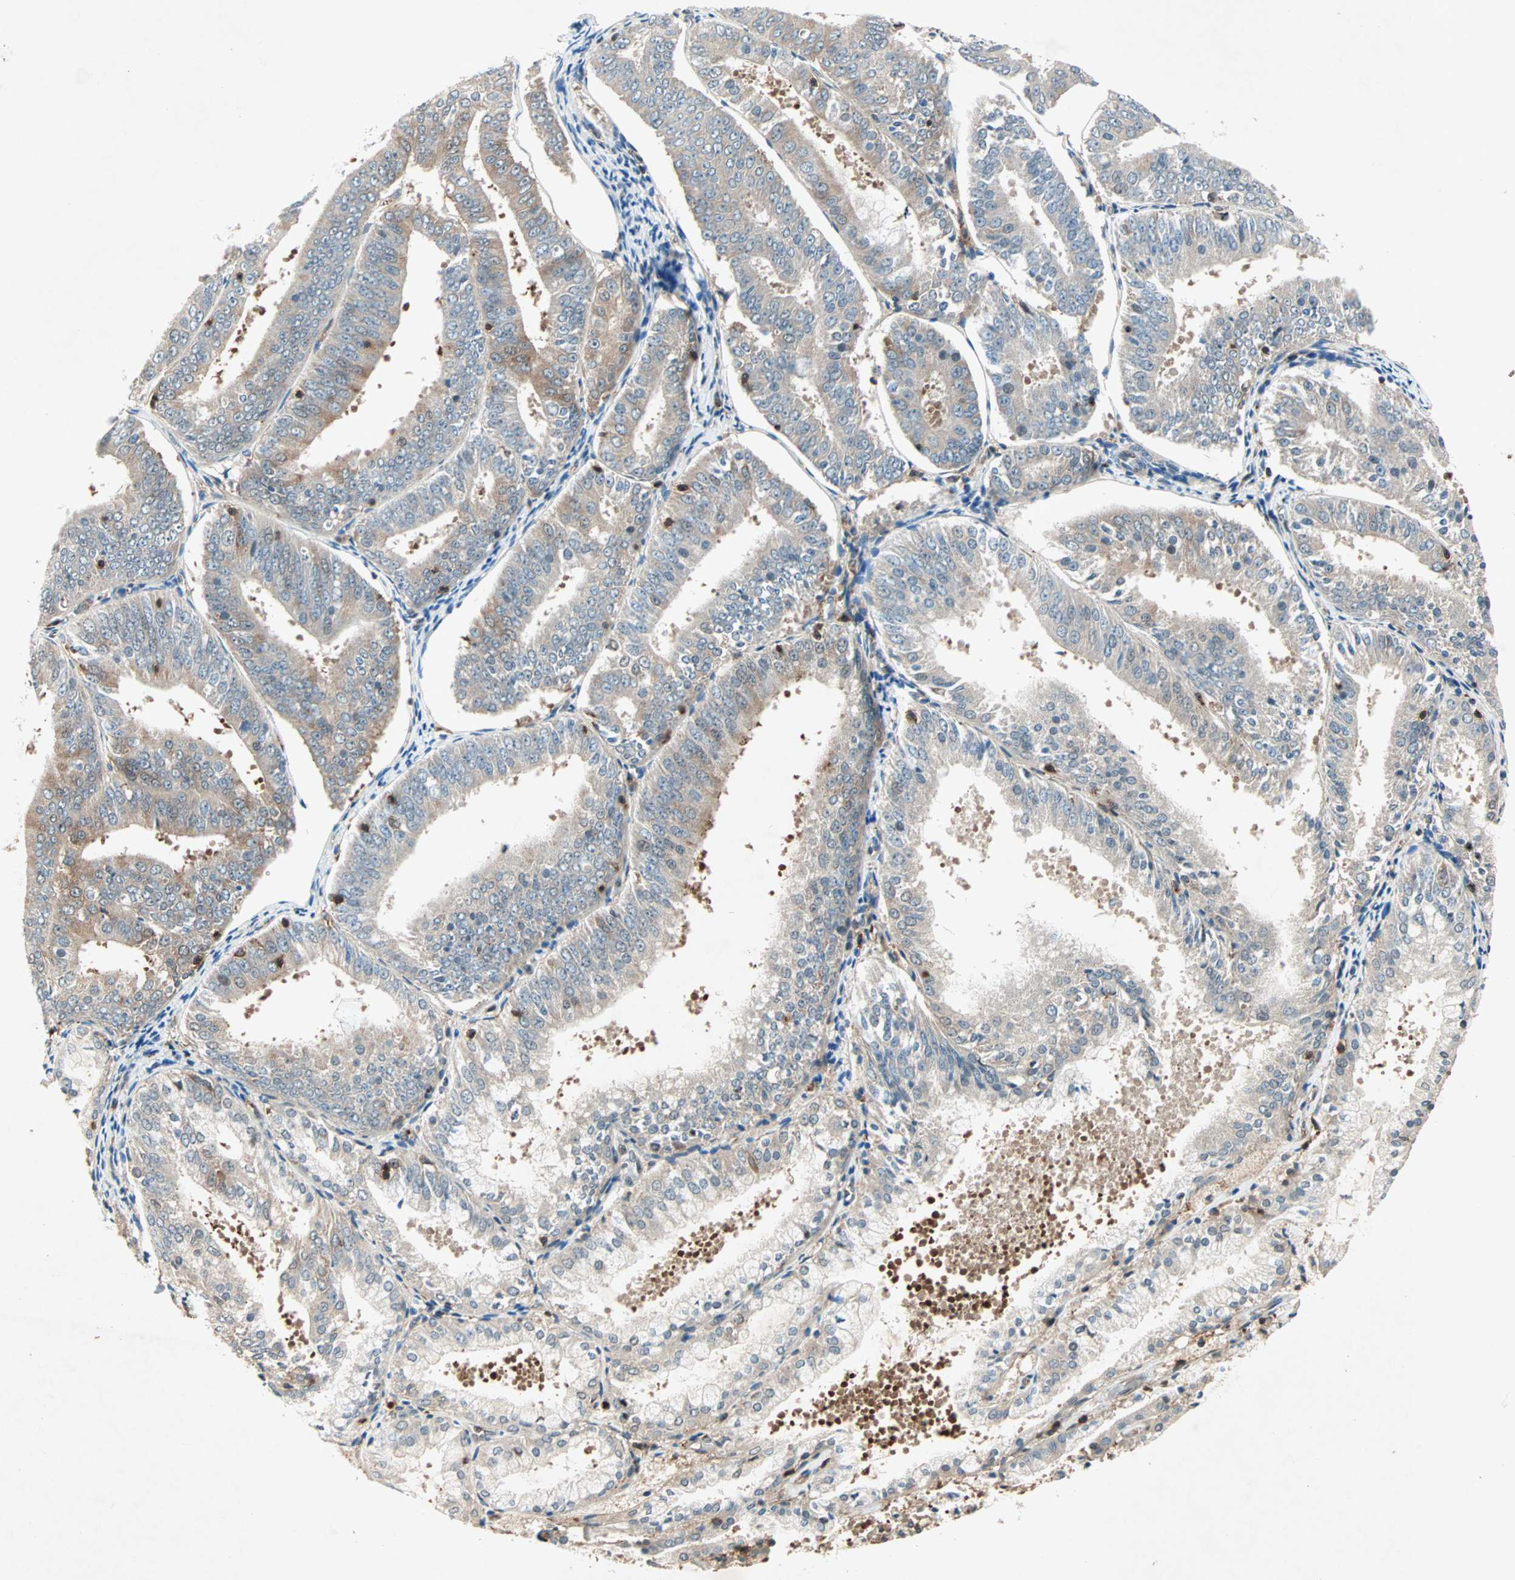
{"staining": {"intensity": "weak", "quantity": ">75%", "location": "cytoplasmic/membranous"}, "tissue": "endometrial cancer", "cell_type": "Tumor cells", "image_type": "cancer", "snomed": [{"axis": "morphology", "description": "Adenocarcinoma, NOS"}, {"axis": "topography", "description": "Endometrium"}], "caption": "Immunohistochemistry (IHC) histopathology image of human endometrial cancer (adenocarcinoma) stained for a protein (brown), which reveals low levels of weak cytoplasmic/membranous positivity in approximately >75% of tumor cells.", "gene": "TEC", "patient": {"sex": "female", "age": 63}}